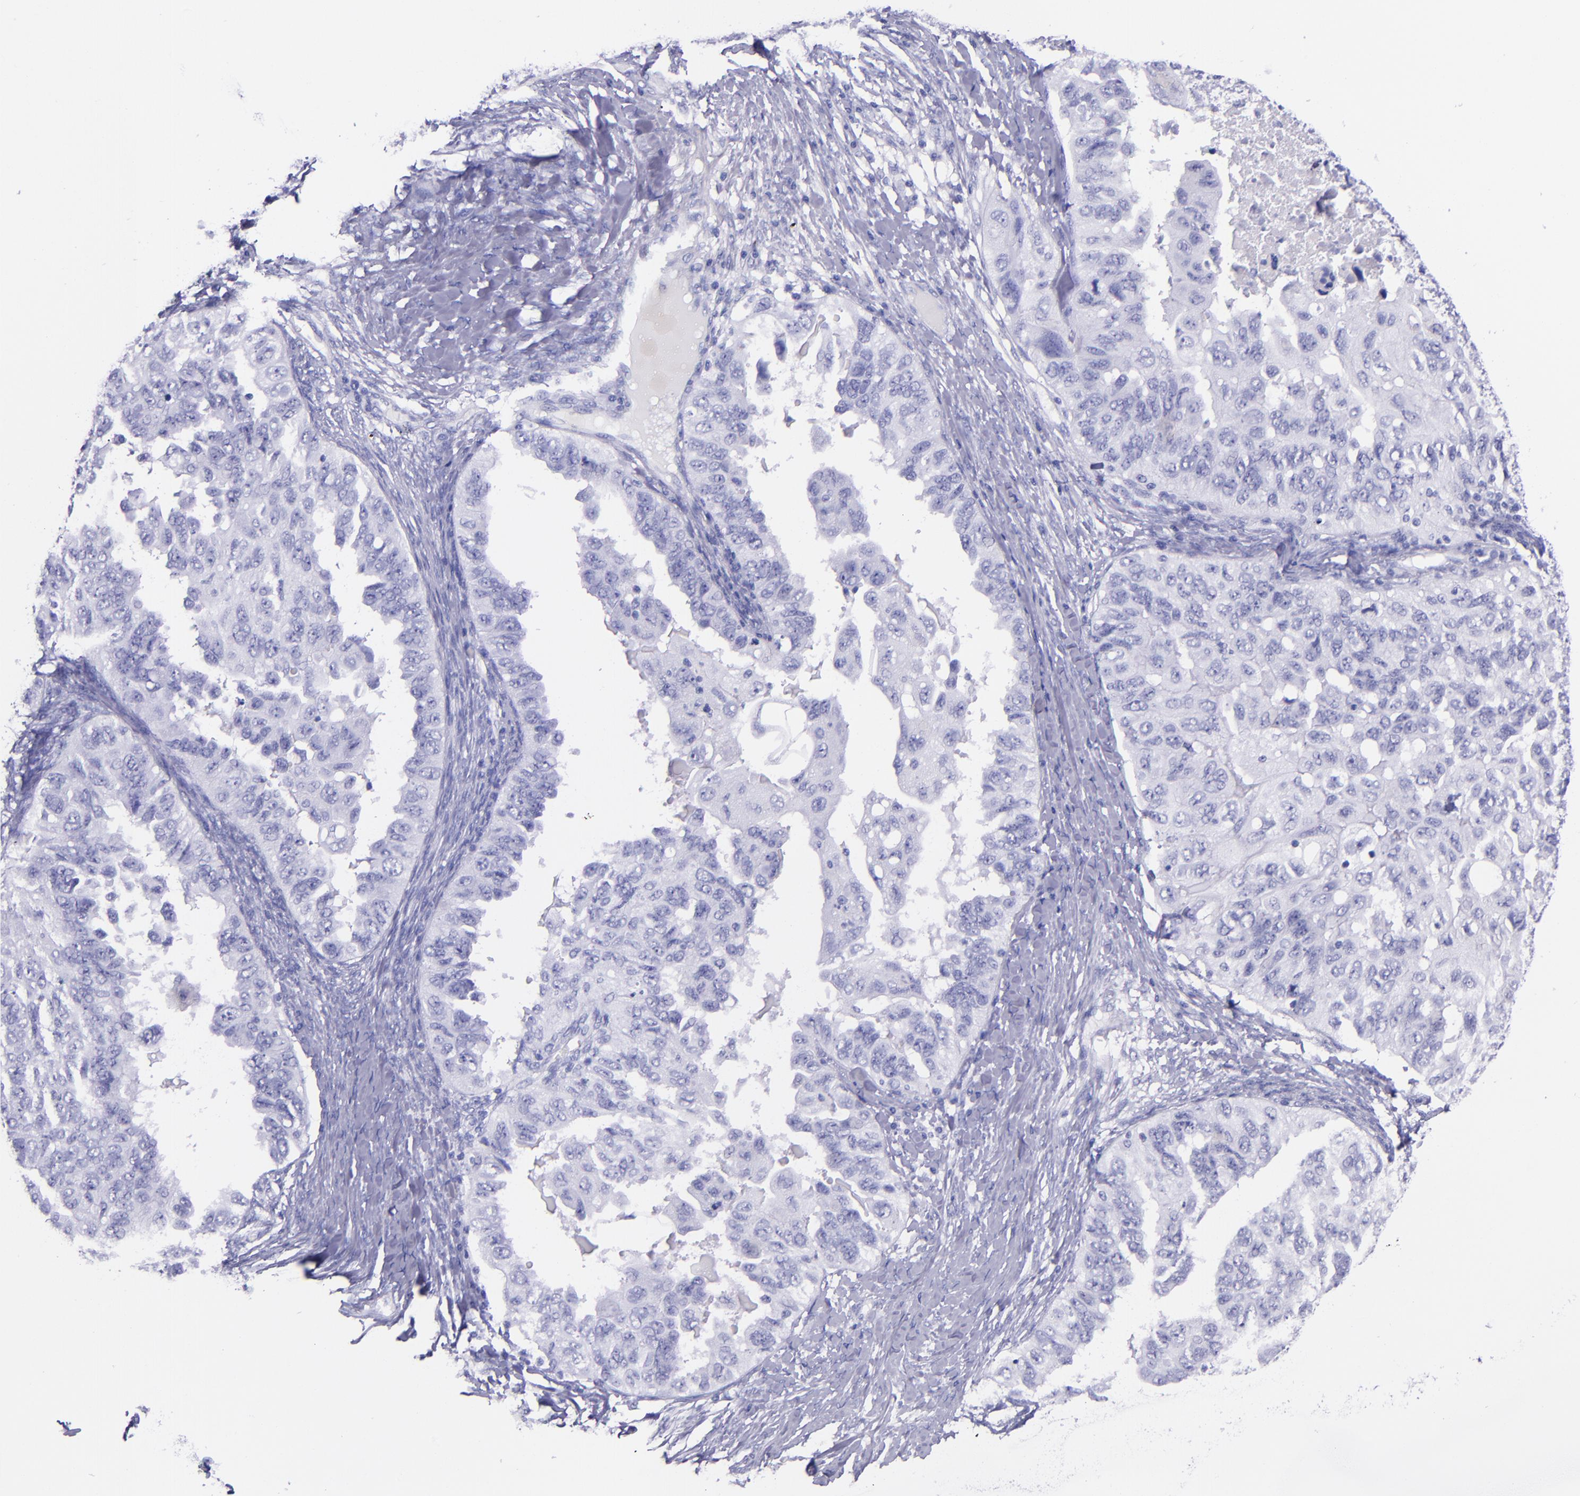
{"staining": {"intensity": "negative", "quantity": "none", "location": "none"}, "tissue": "ovarian cancer", "cell_type": "Tumor cells", "image_type": "cancer", "snomed": [{"axis": "morphology", "description": "Cystadenocarcinoma, serous, NOS"}, {"axis": "topography", "description": "Ovary"}], "caption": "Ovarian serous cystadenocarcinoma was stained to show a protein in brown. There is no significant positivity in tumor cells.", "gene": "MBP", "patient": {"sex": "female", "age": 82}}